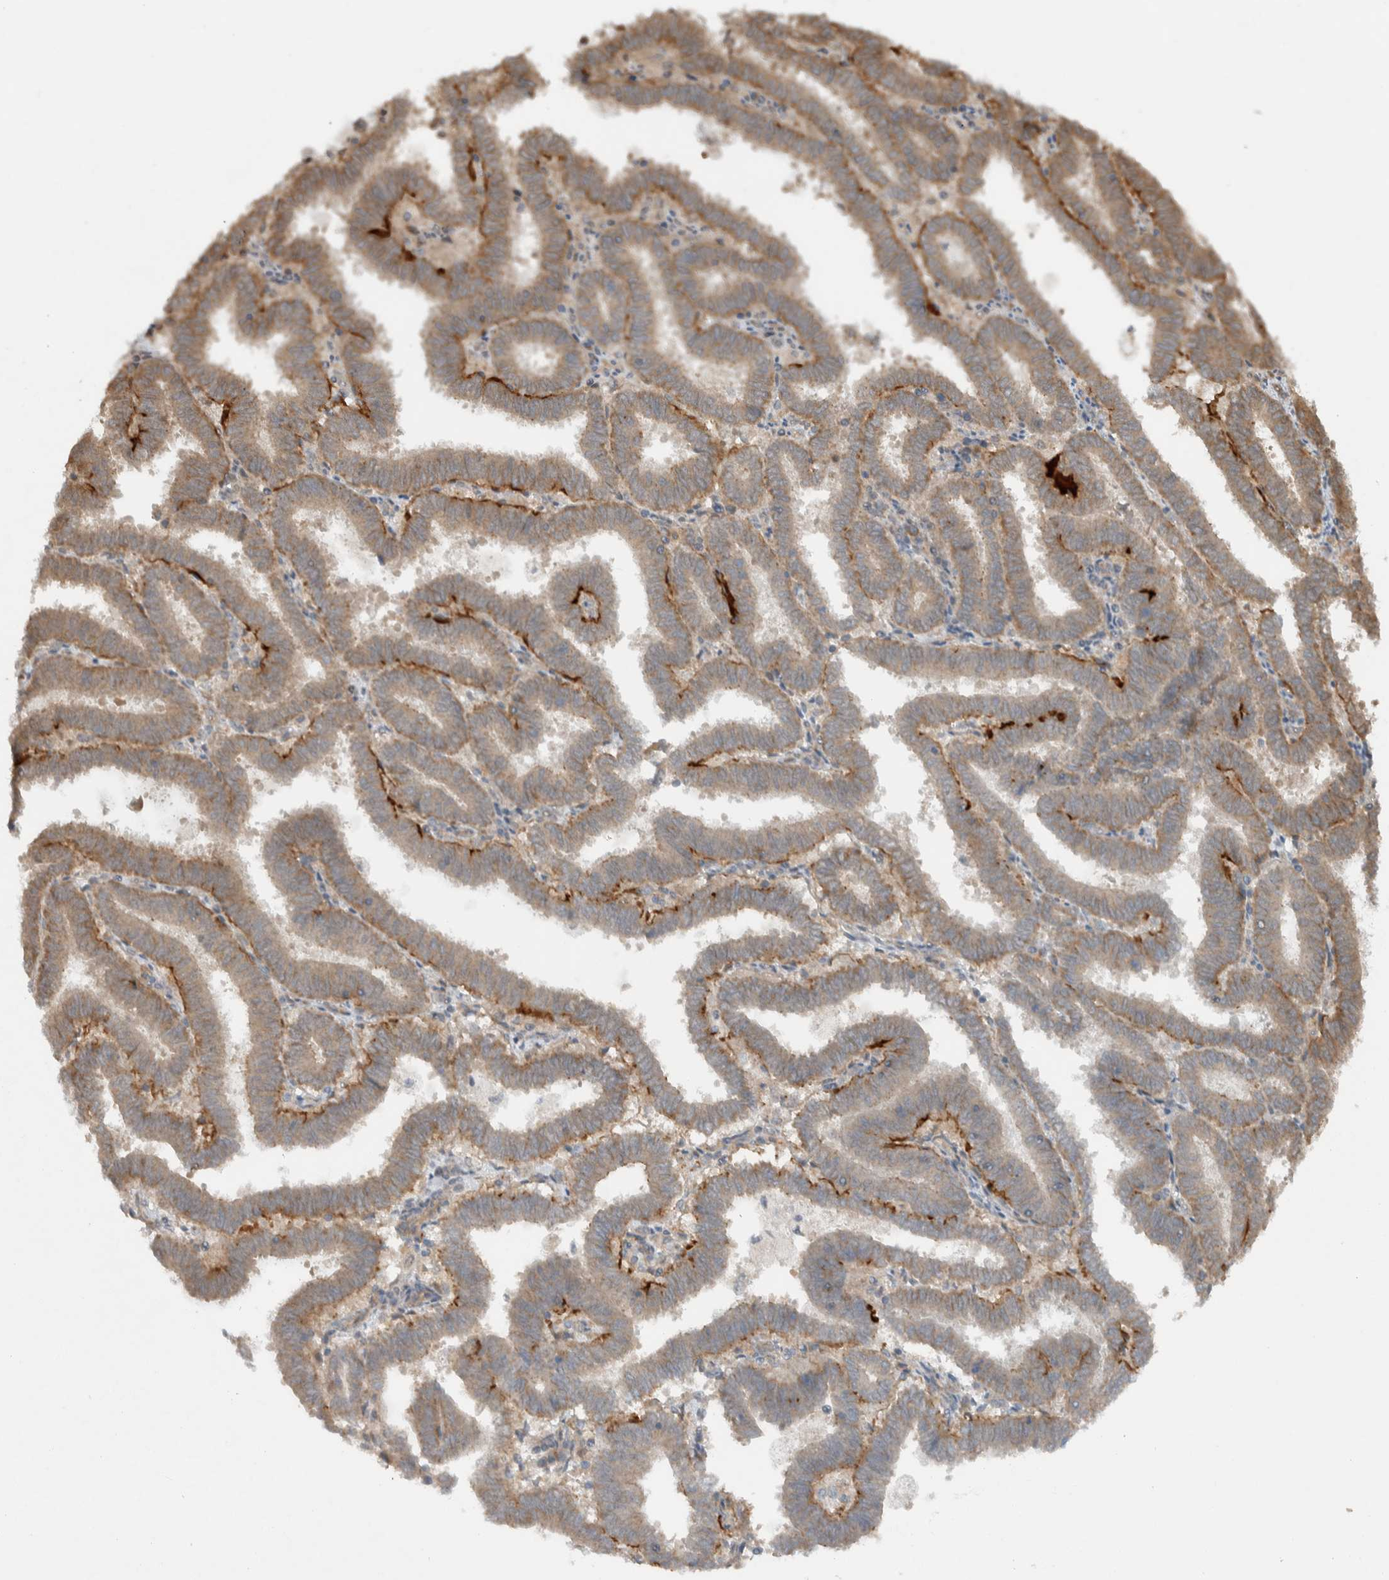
{"staining": {"intensity": "moderate", "quantity": ">75%", "location": "cytoplasmic/membranous"}, "tissue": "endometrial cancer", "cell_type": "Tumor cells", "image_type": "cancer", "snomed": [{"axis": "morphology", "description": "Adenocarcinoma, NOS"}, {"axis": "topography", "description": "Uterus"}], "caption": "IHC histopathology image of endometrial adenocarcinoma stained for a protein (brown), which demonstrates medium levels of moderate cytoplasmic/membranous positivity in about >75% of tumor cells.", "gene": "KLHL6", "patient": {"sex": "female", "age": 83}}